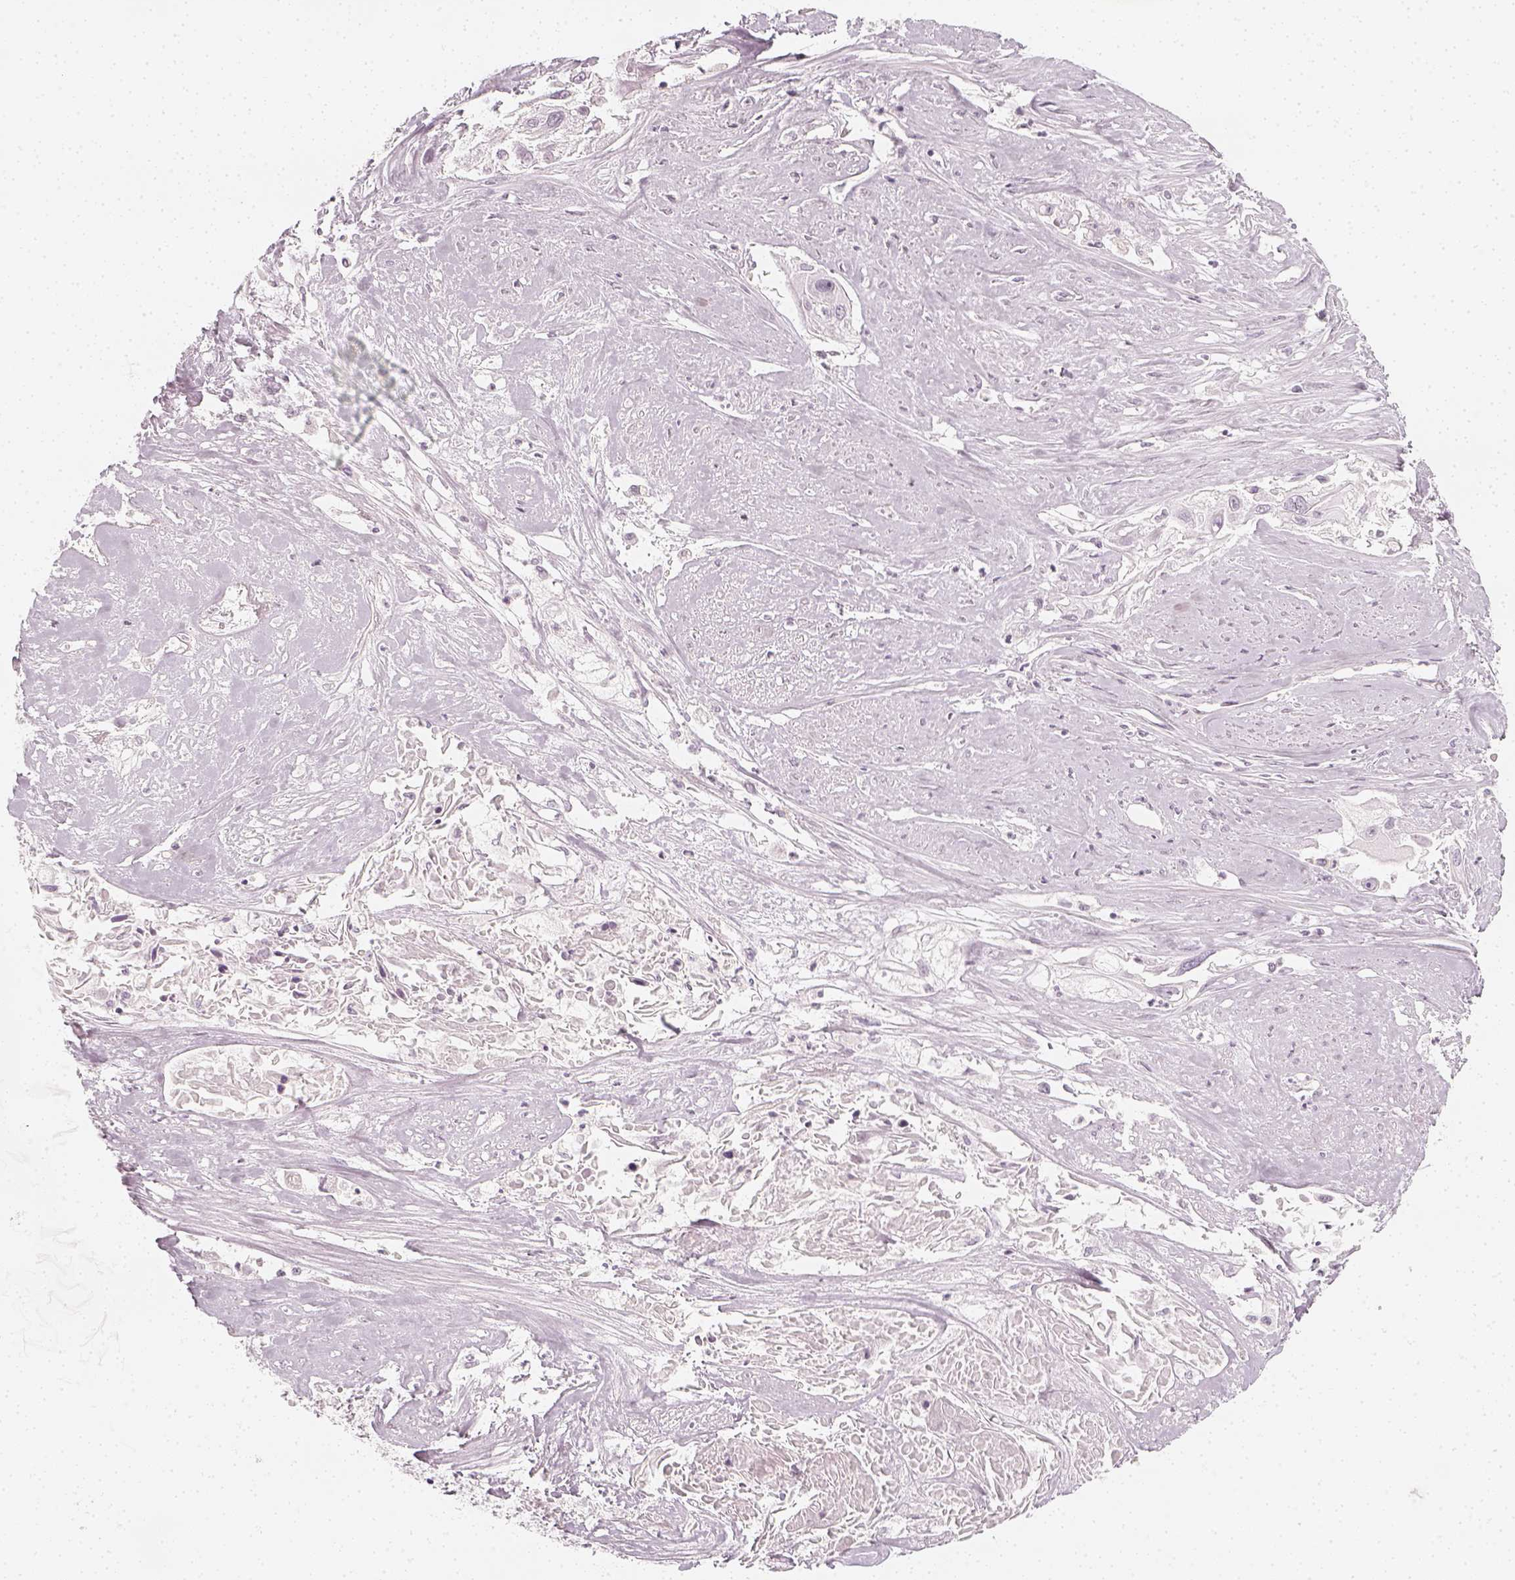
{"staining": {"intensity": "negative", "quantity": "none", "location": "none"}, "tissue": "cervical cancer", "cell_type": "Tumor cells", "image_type": "cancer", "snomed": [{"axis": "morphology", "description": "Squamous cell carcinoma, NOS"}, {"axis": "topography", "description": "Cervix"}], "caption": "Photomicrograph shows no protein positivity in tumor cells of cervical squamous cell carcinoma tissue. The staining was performed using DAB (3,3'-diaminobenzidine) to visualize the protein expression in brown, while the nuclei were stained in blue with hematoxylin (Magnification: 20x).", "gene": "KRTAP2-1", "patient": {"sex": "female", "age": 49}}